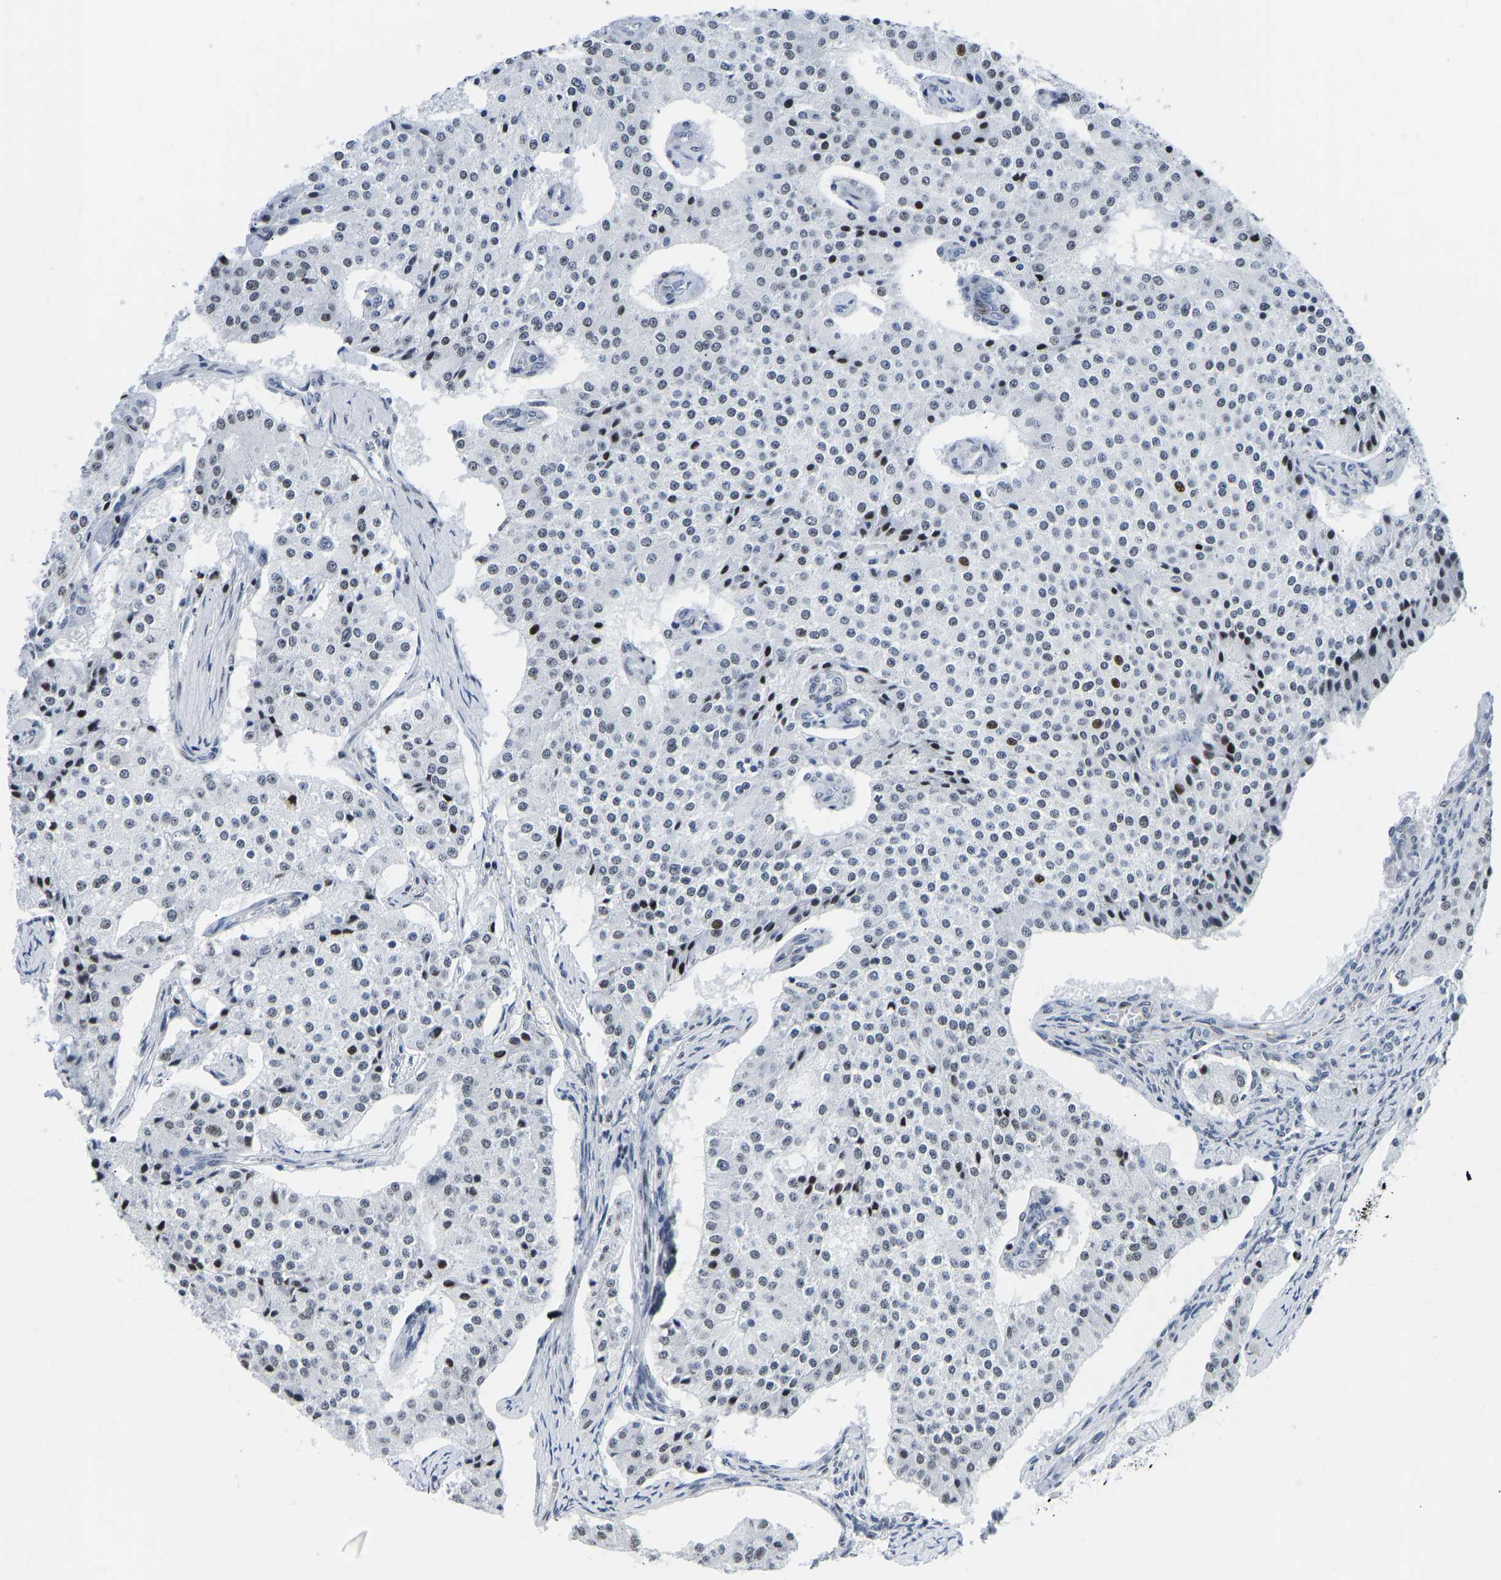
{"staining": {"intensity": "moderate", "quantity": "<25%", "location": "nuclear"}, "tissue": "carcinoid", "cell_type": "Tumor cells", "image_type": "cancer", "snomed": [{"axis": "morphology", "description": "Carcinoid, malignant, NOS"}, {"axis": "topography", "description": "Colon"}], "caption": "A low amount of moderate nuclear expression is appreciated in approximately <25% of tumor cells in carcinoid (malignant) tissue. The staining was performed using DAB to visualize the protein expression in brown, while the nuclei were stained in blue with hematoxylin (Magnification: 20x).", "gene": "HDAC5", "patient": {"sex": "female", "age": 52}}